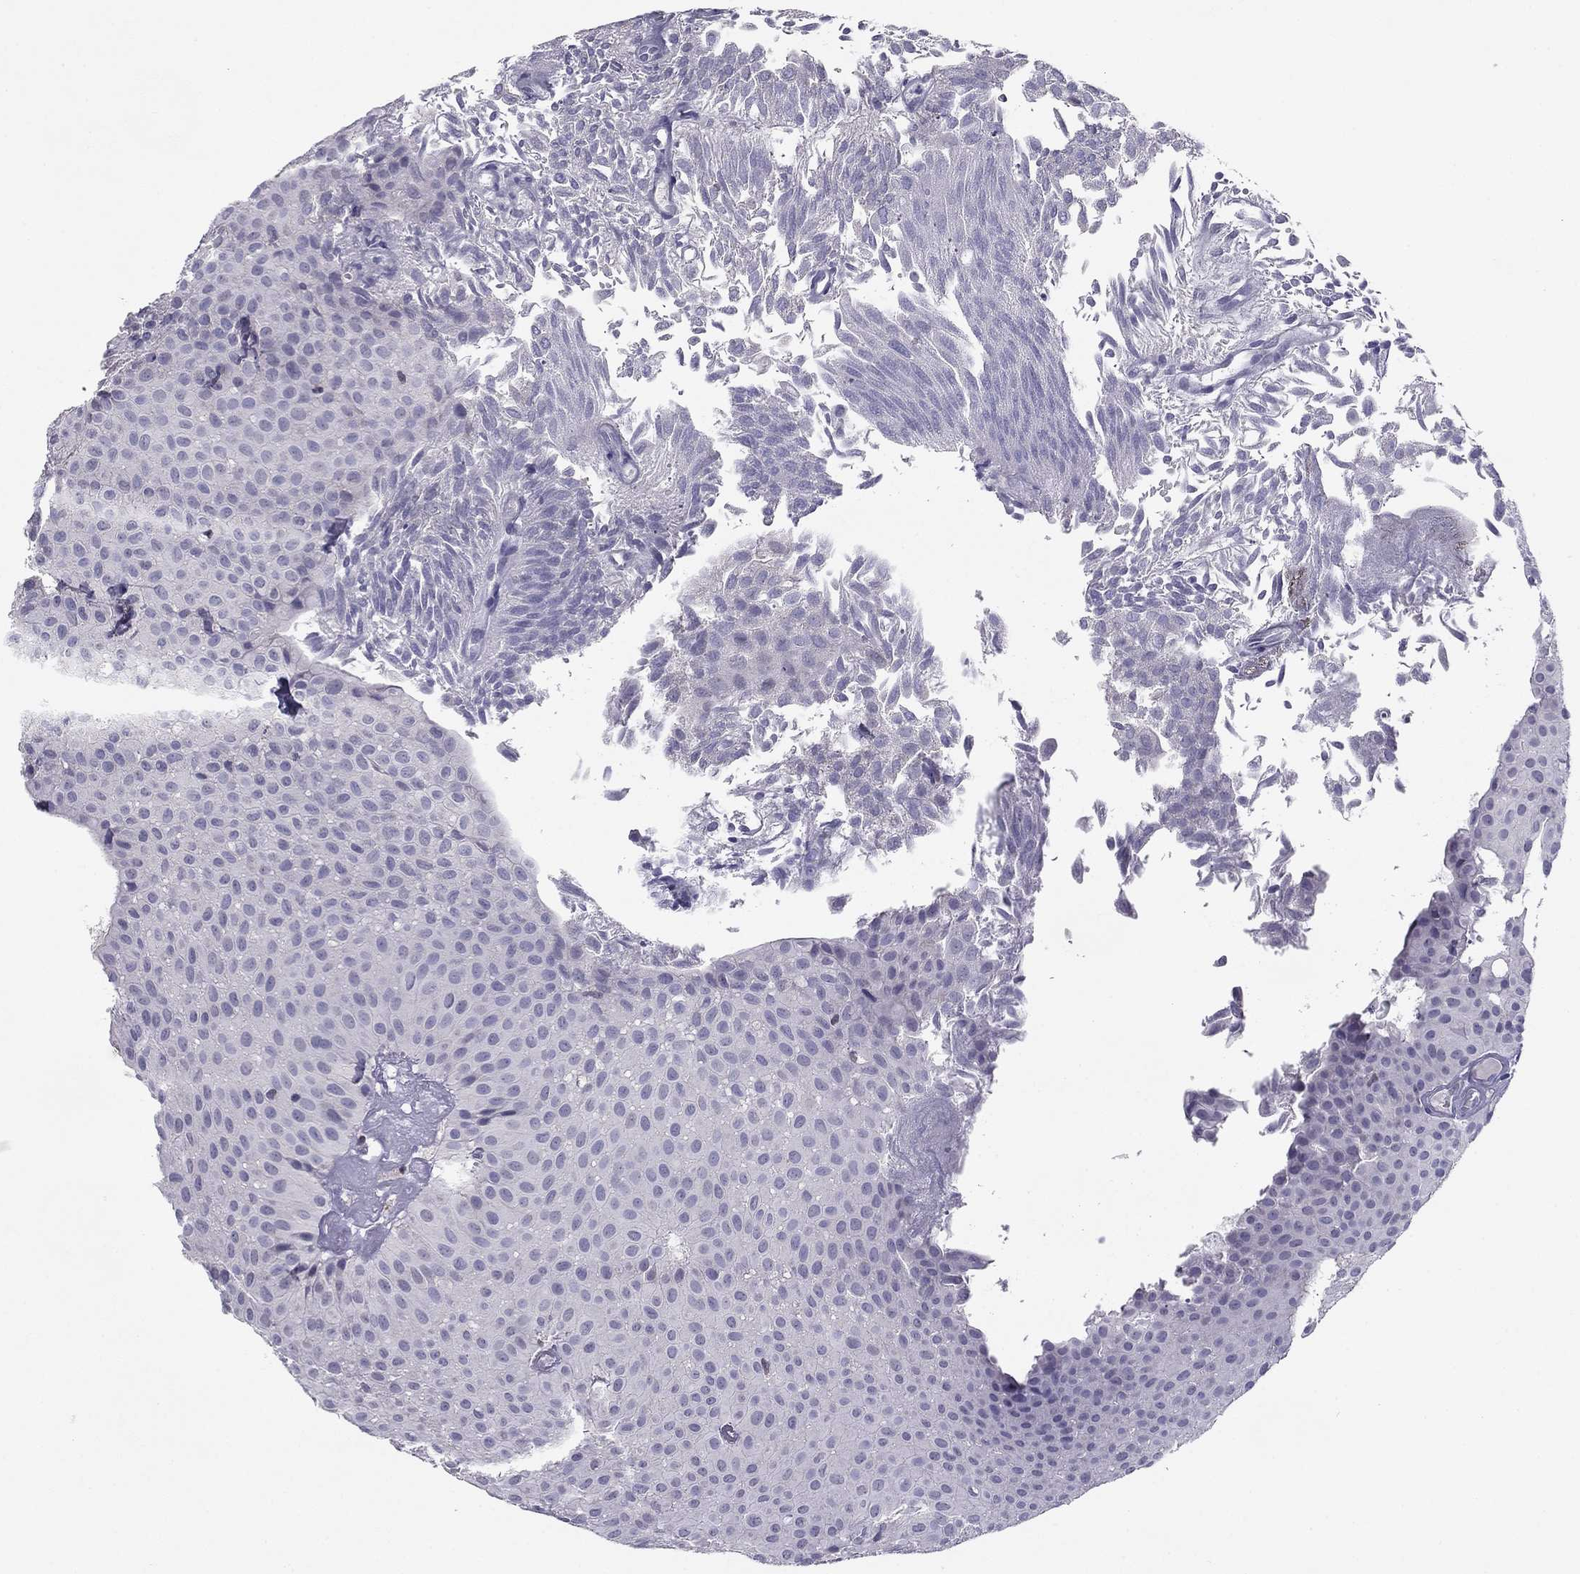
{"staining": {"intensity": "negative", "quantity": "none", "location": "none"}, "tissue": "urothelial cancer", "cell_type": "Tumor cells", "image_type": "cancer", "snomed": [{"axis": "morphology", "description": "Urothelial carcinoma, Low grade"}, {"axis": "topography", "description": "Urinary bladder"}], "caption": "IHC micrograph of human urothelial cancer stained for a protein (brown), which reveals no staining in tumor cells.", "gene": "HCN1", "patient": {"sex": "male", "age": 64}}